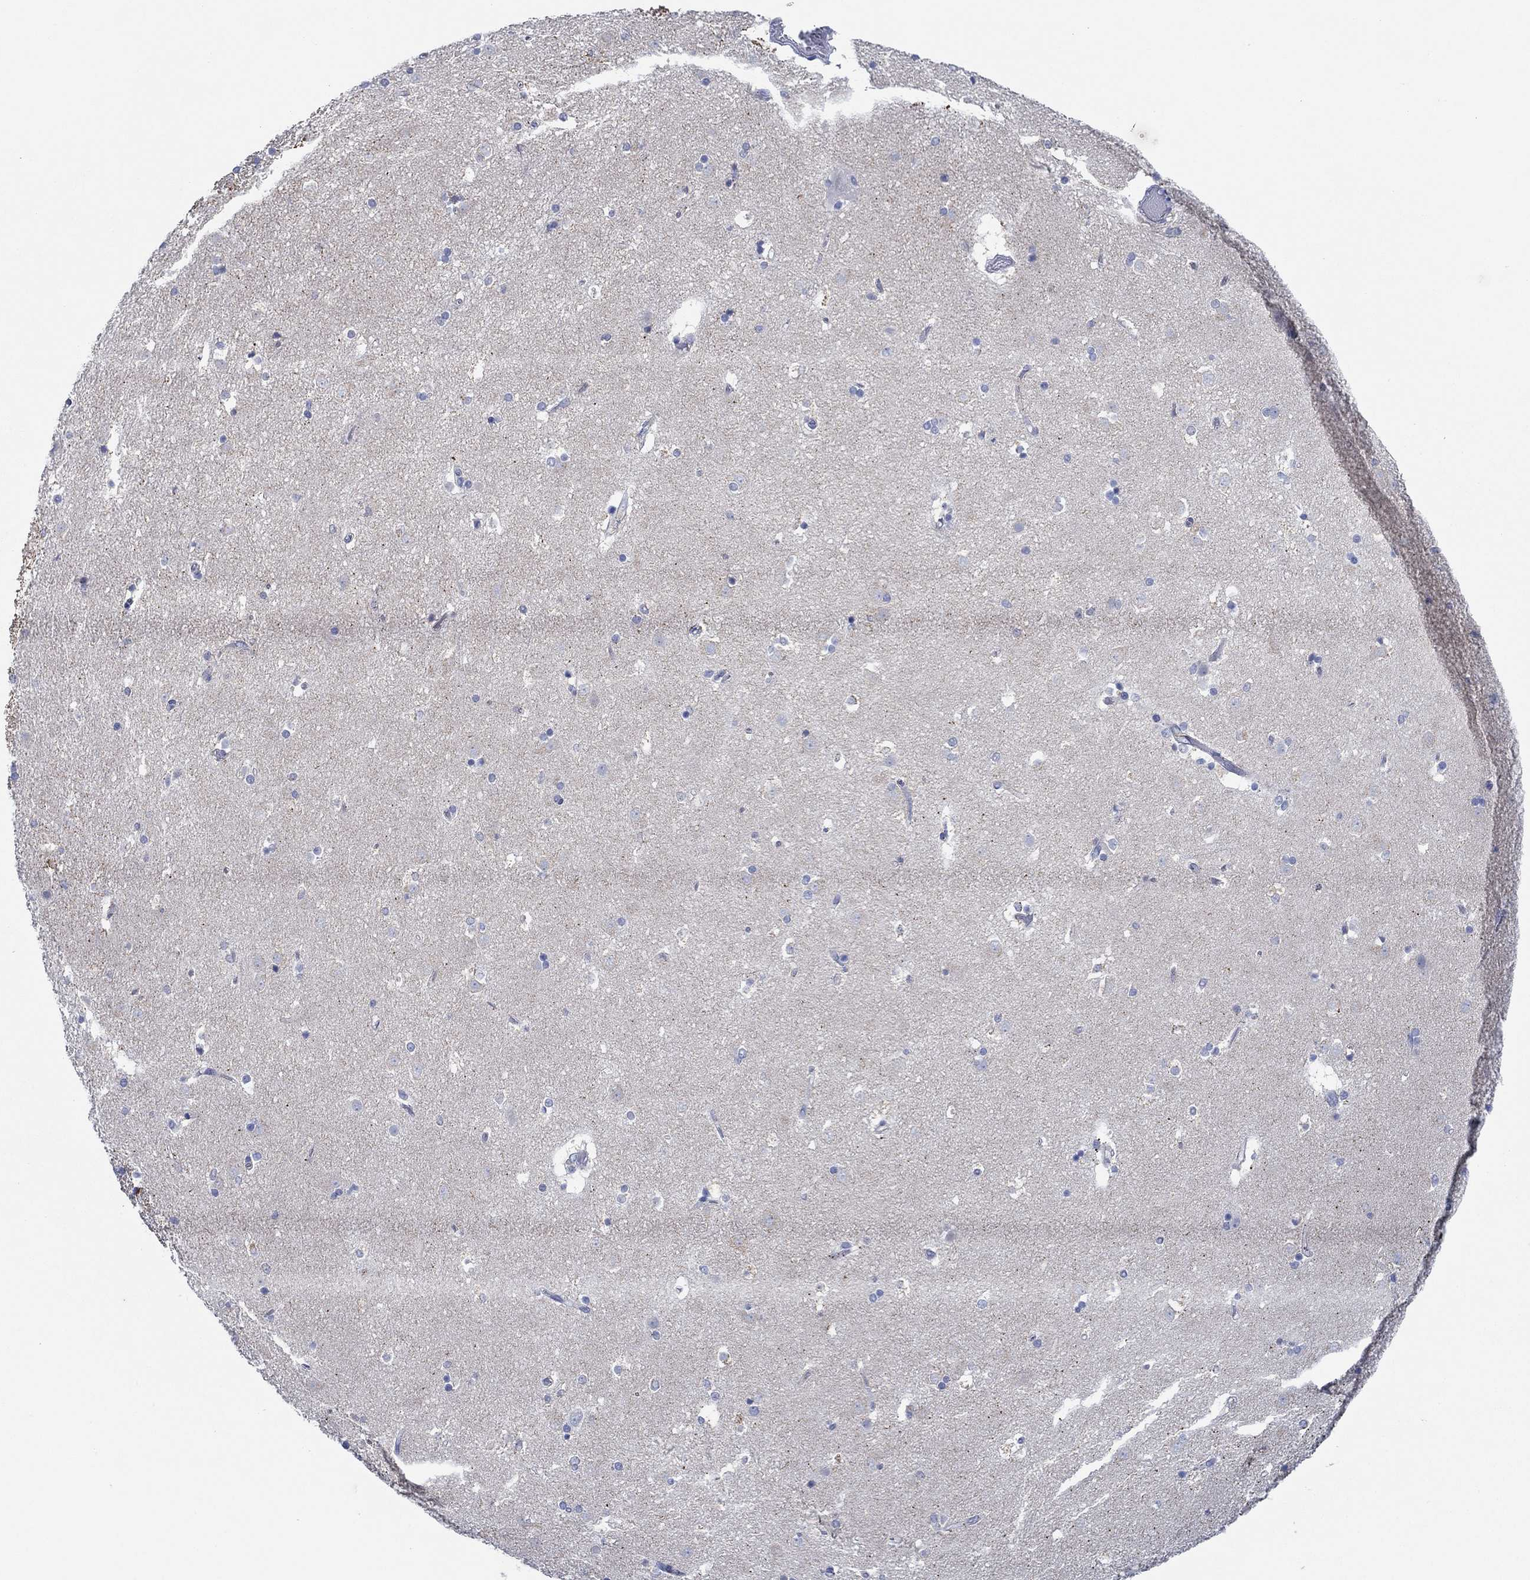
{"staining": {"intensity": "negative", "quantity": "none", "location": "none"}, "tissue": "caudate", "cell_type": "Glial cells", "image_type": "normal", "snomed": [{"axis": "morphology", "description": "Normal tissue, NOS"}, {"axis": "topography", "description": "Lateral ventricle wall"}], "caption": "DAB immunohistochemical staining of benign human caudate displays no significant expression in glial cells.", "gene": "CPM", "patient": {"sex": "male", "age": 51}}